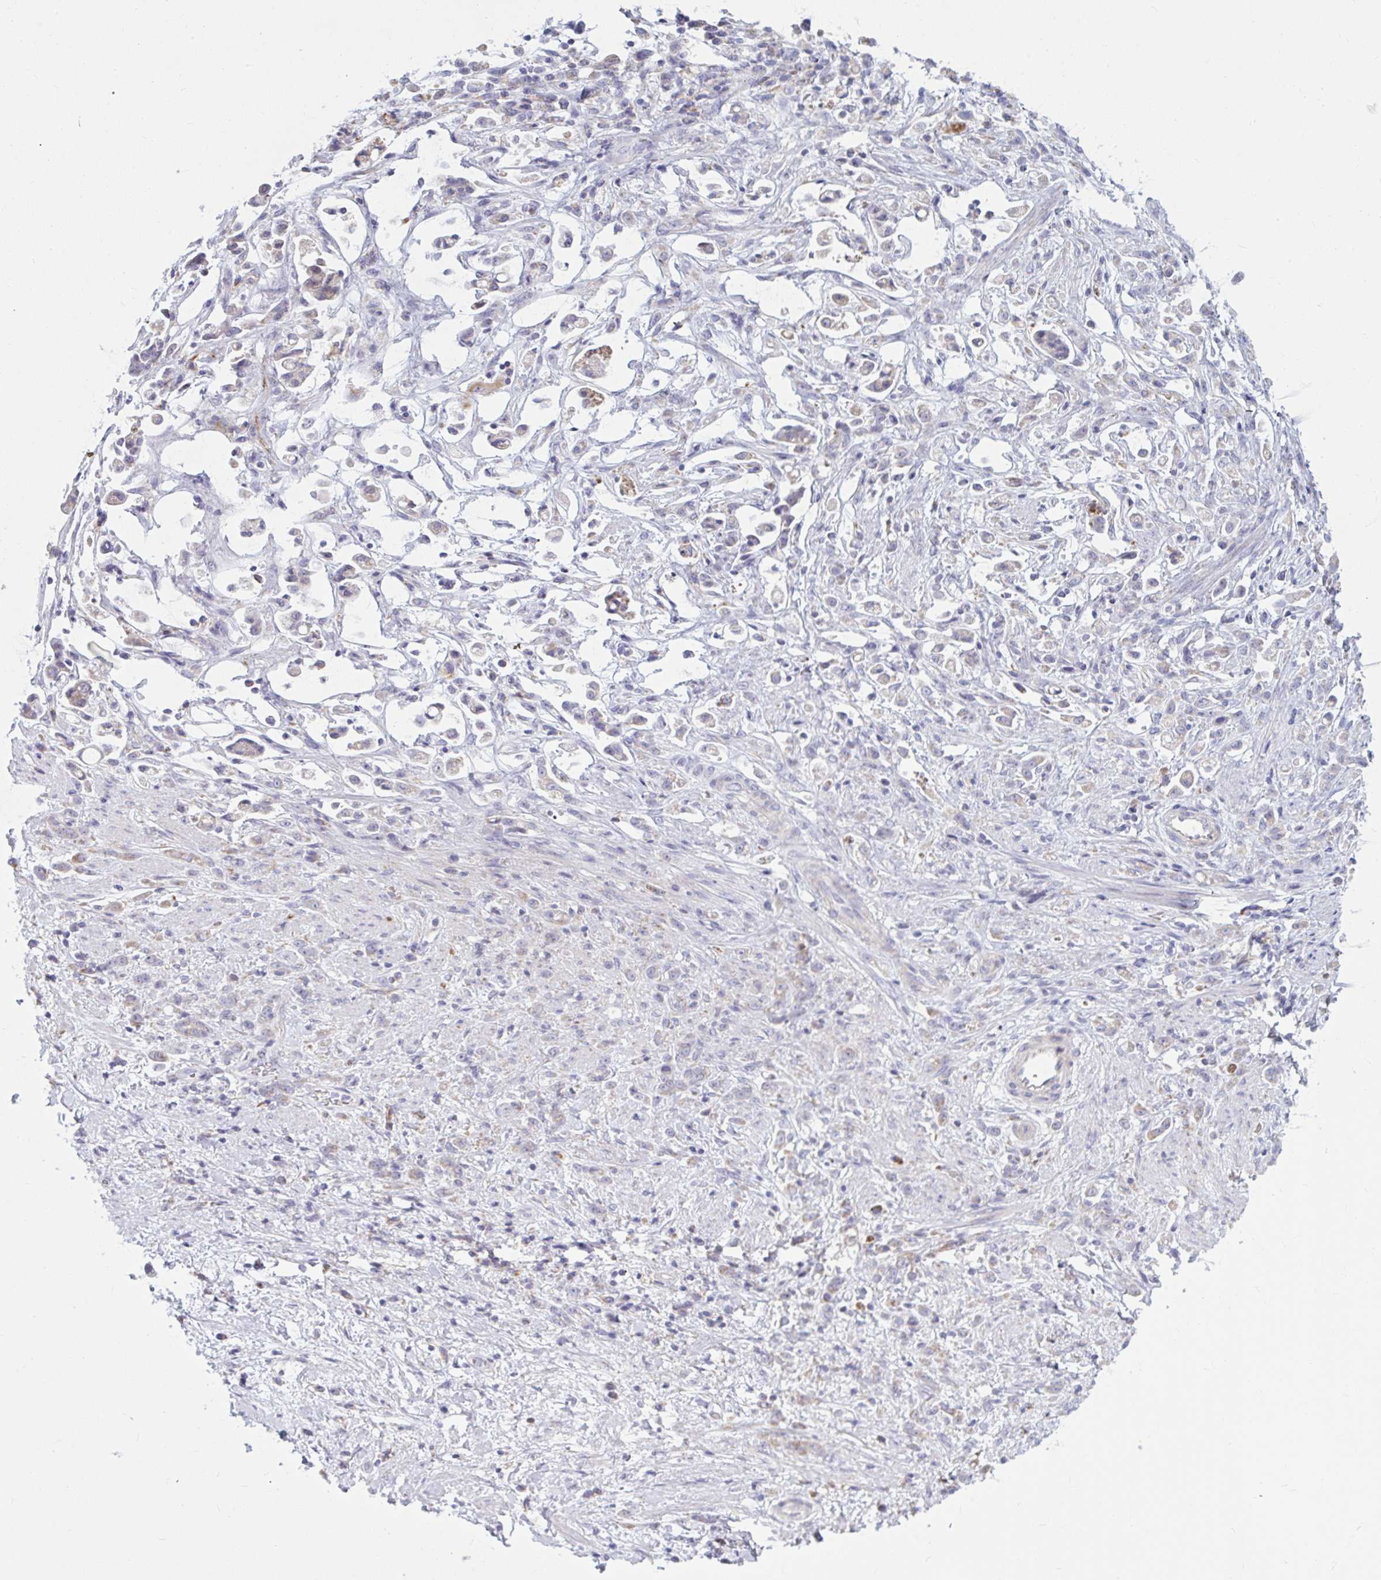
{"staining": {"intensity": "weak", "quantity": "<25%", "location": "cytoplasmic/membranous"}, "tissue": "stomach cancer", "cell_type": "Tumor cells", "image_type": "cancer", "snomed": [{"axis": "morphology", "description": "Adenocarcinoma, NOS"}, {"axis": "topography", "description": "Stomach"}], "caption": "This is an immunohistochemistry (IHC) histopathology image of stomach adenocarcinoma. There is no positivity in tumor cells.", "gene": "ATG9A", "patient": {"sex": "female", "age": 60}}